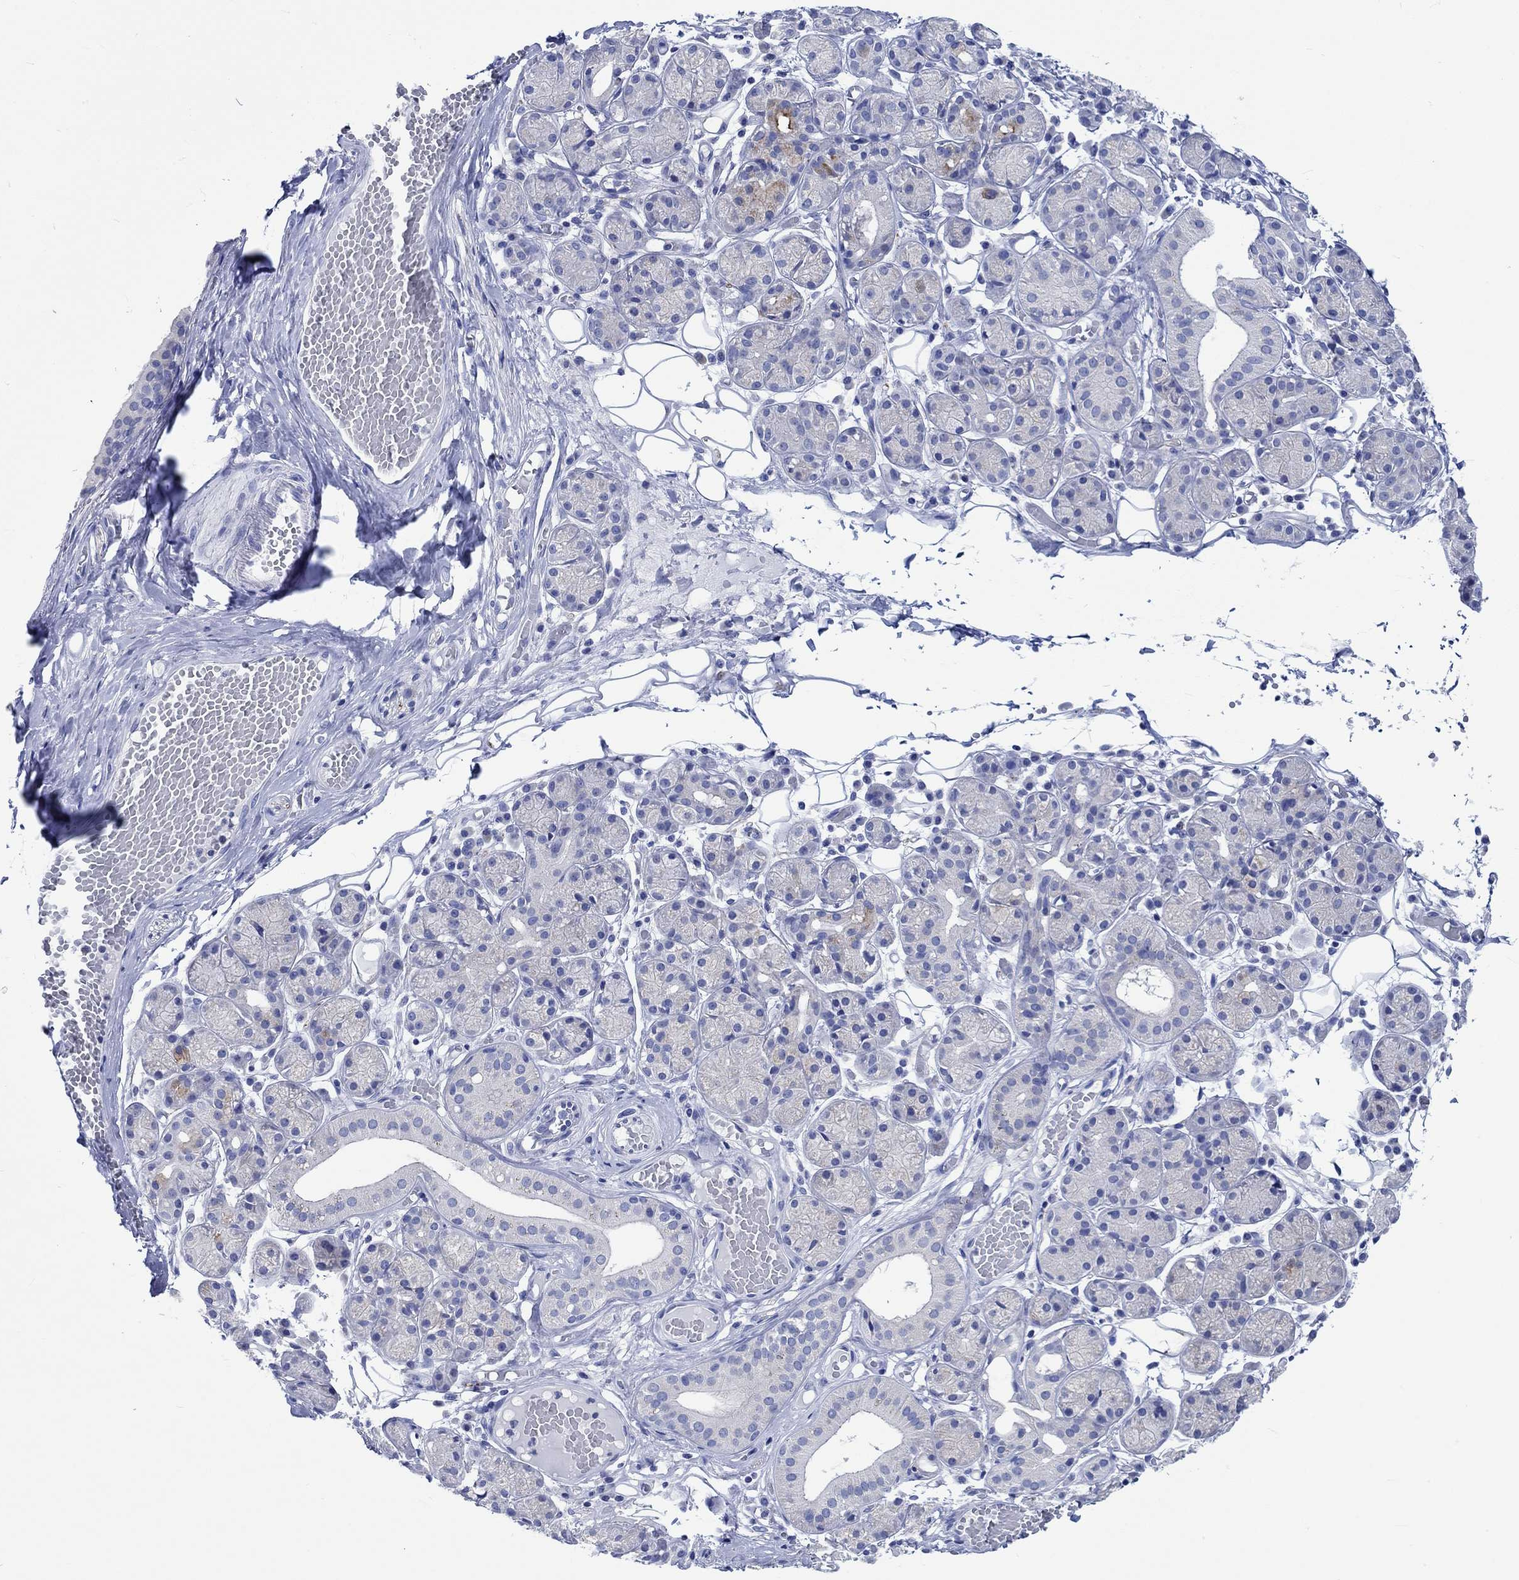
{"staining": {"intensity": "negative", "quantity": "none", "location": "none"}, "tissue": "salivary gland", "cell_type": "Glandular cells", "image_type": "normal", "snomed": [{"axis": "morphology", "description": "Normal tissue, NOS"}, {"axis": "topography", "description": "Salivary gland"}, {"axis": "topography", "description": "Peripheral nerve tissue"}], "caption": "Glandular cells show no significant protein expression in normal salivary gland. (Brightfield microscopy of DAB (3,3'-diaminobenzidine) IHC at high magnification).", "gene": "PTPRN2", "patient": {"sex": "male", "age": 71}}